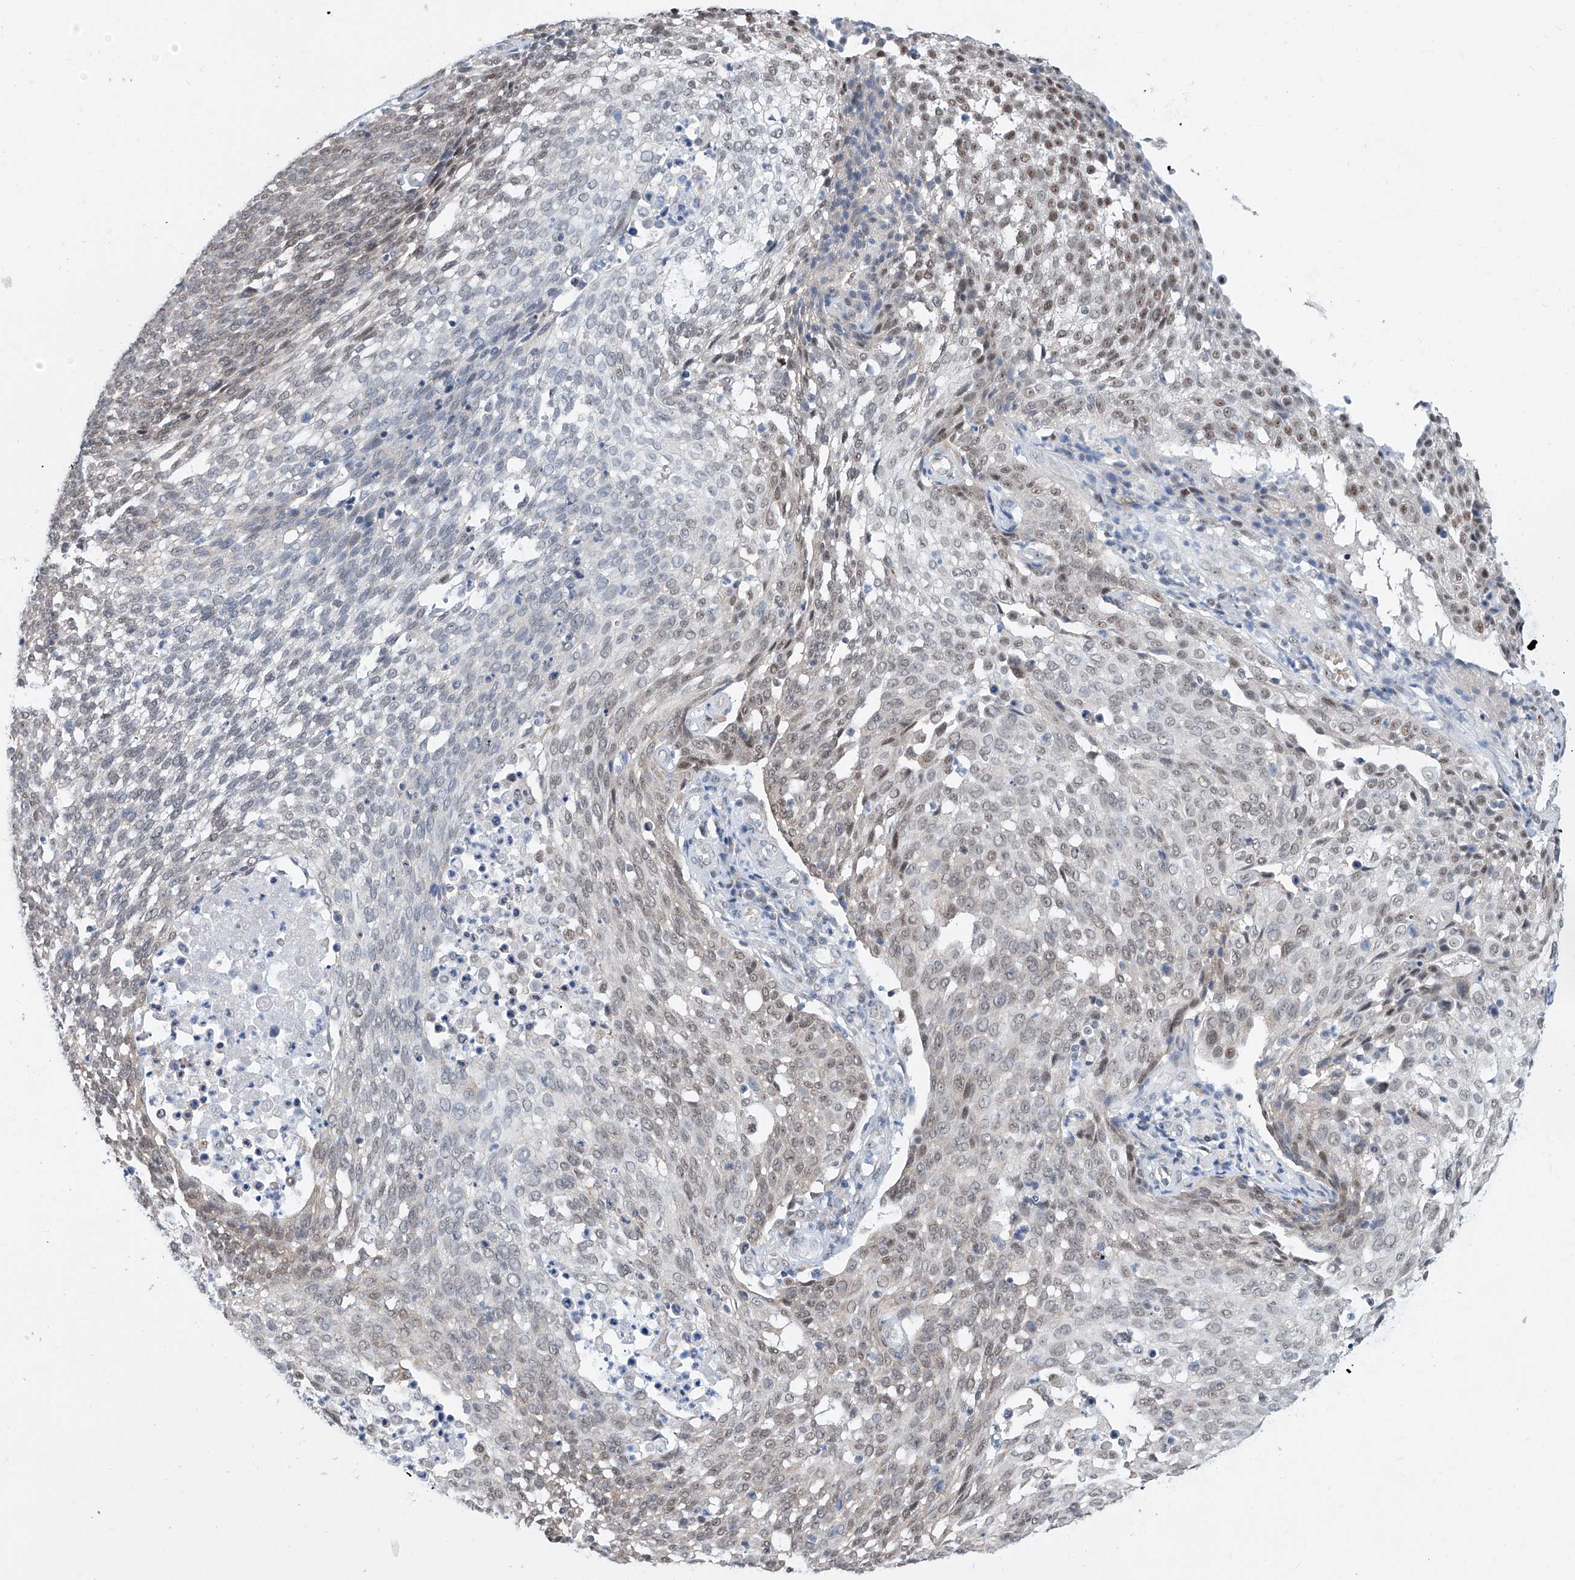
{"staining": {"intensity": "moderate", "quantity": "<25%", "location": "nuclear"}, "tissue": "cervical cancer", "cell_type": "Tumor cells", "image_type": "cancer", "snomed": [{"axis": "morphology", "description": "Squamous cell carcinoma, NOS"}, {"axis": "topography", "description": "Cervix"}], "caption": "Brown immunohistochemical staining in human squamous cell carcinoma (cervical) shows moderate nuclear expression in about <25% of tumor cells. The staining was performed using DAB (3,3'-diaminobenzidine), with brown indicating positive protein expression. Nuclei are stained blue with hematoxylin.", "gene": "SDE2", "patient": {"sex": "female", "age": 34}}